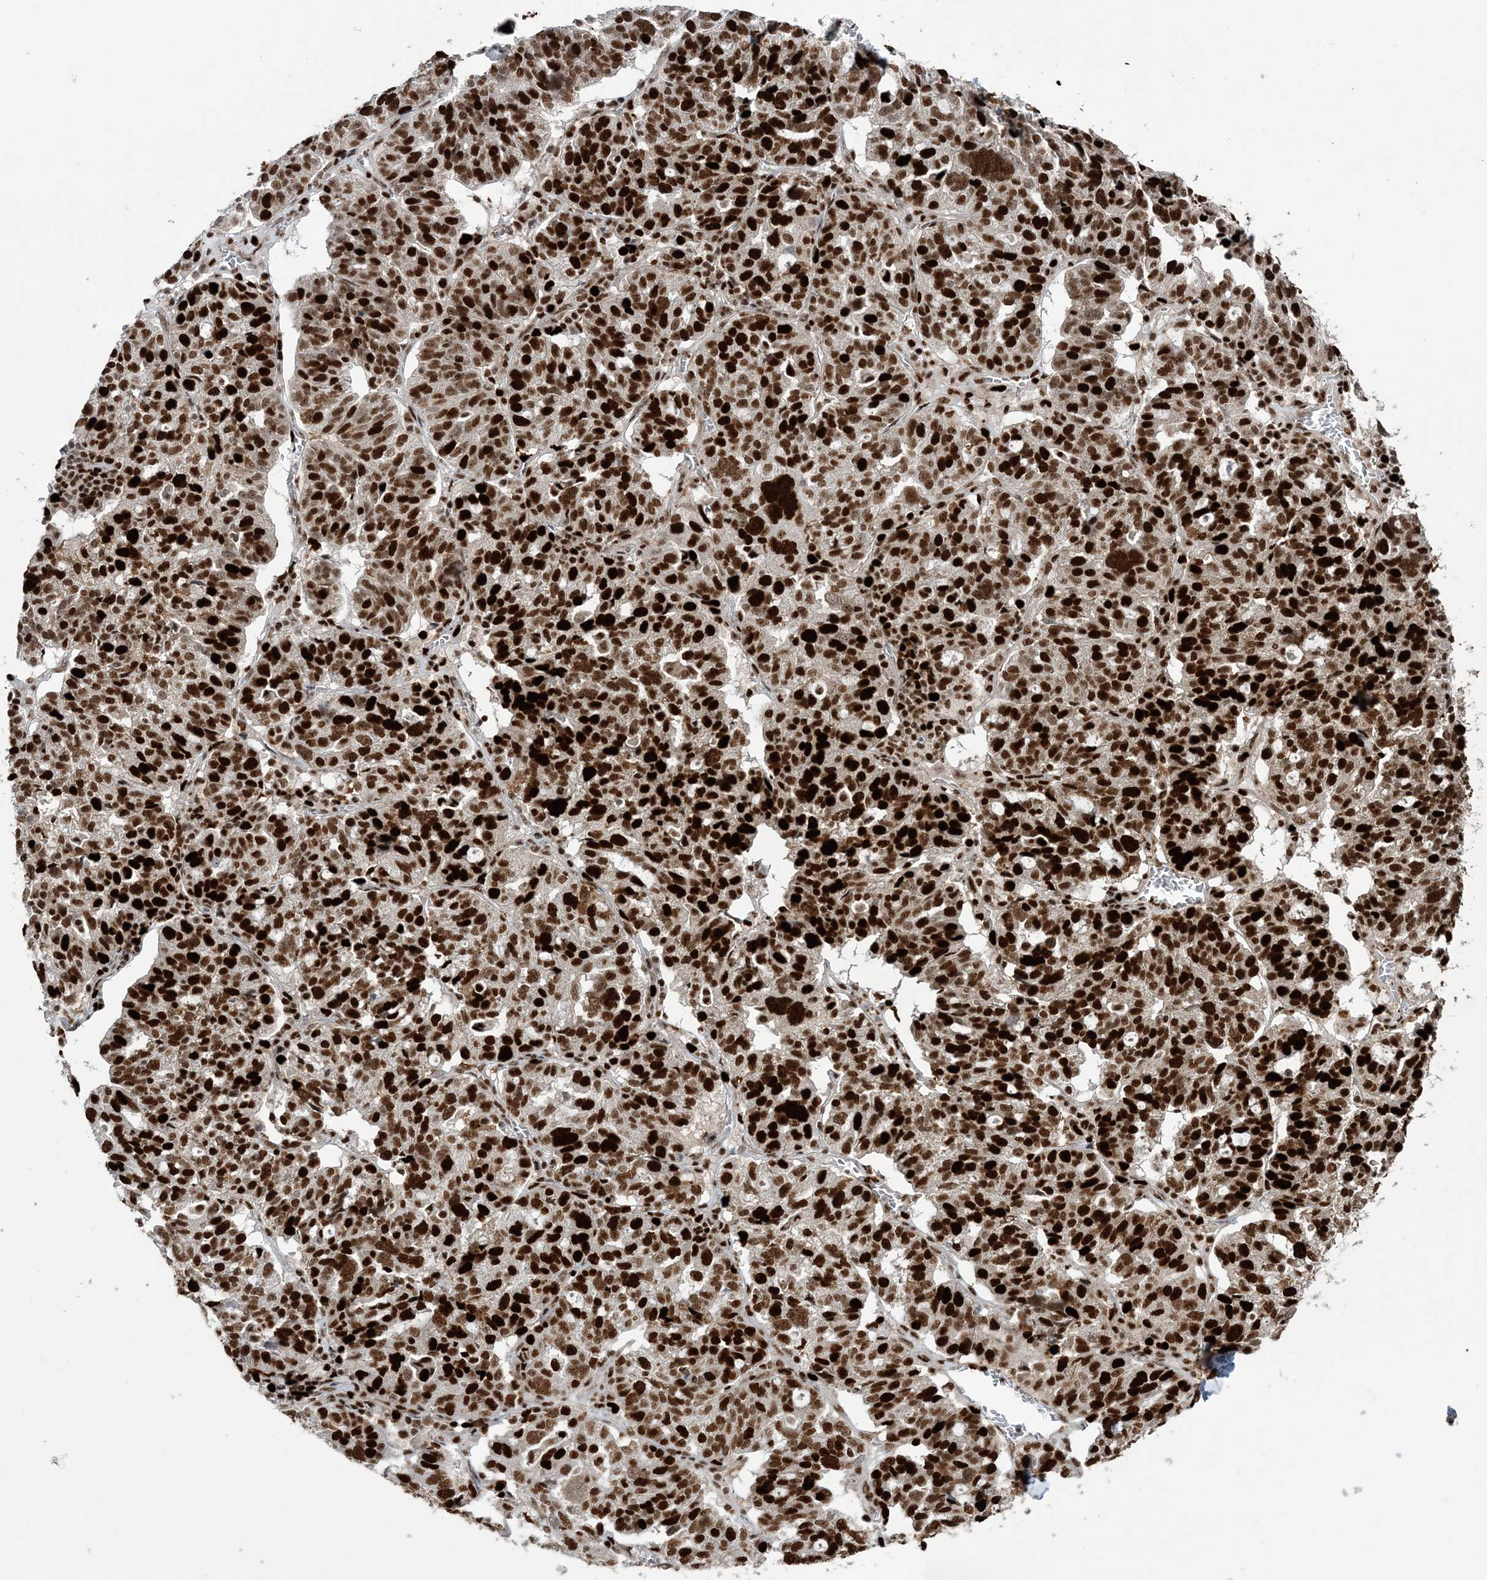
{"staining": {"intensity": "strong", "quantity": ">75%", "location": "nuclear"}, "tissue": "ovarian cancer", "cell_type": "Tumor cells", "image_type": "cancer", "snomed": [{"axis": "morphology", "description": "Cystadenocarcinoma, serous, NOS"}, {"axis": "topography", "description": "Ovary"}], "caption": "Immunohistochemical staining of human ovarian cancer (serous cystadenocarcinoma) shows high levels of strong nuclear expression in about >75% of tumor cells. Nuclei are stained in blue.", "gene": "LIG1", "patient": {"sex": "female", "age": 59}}